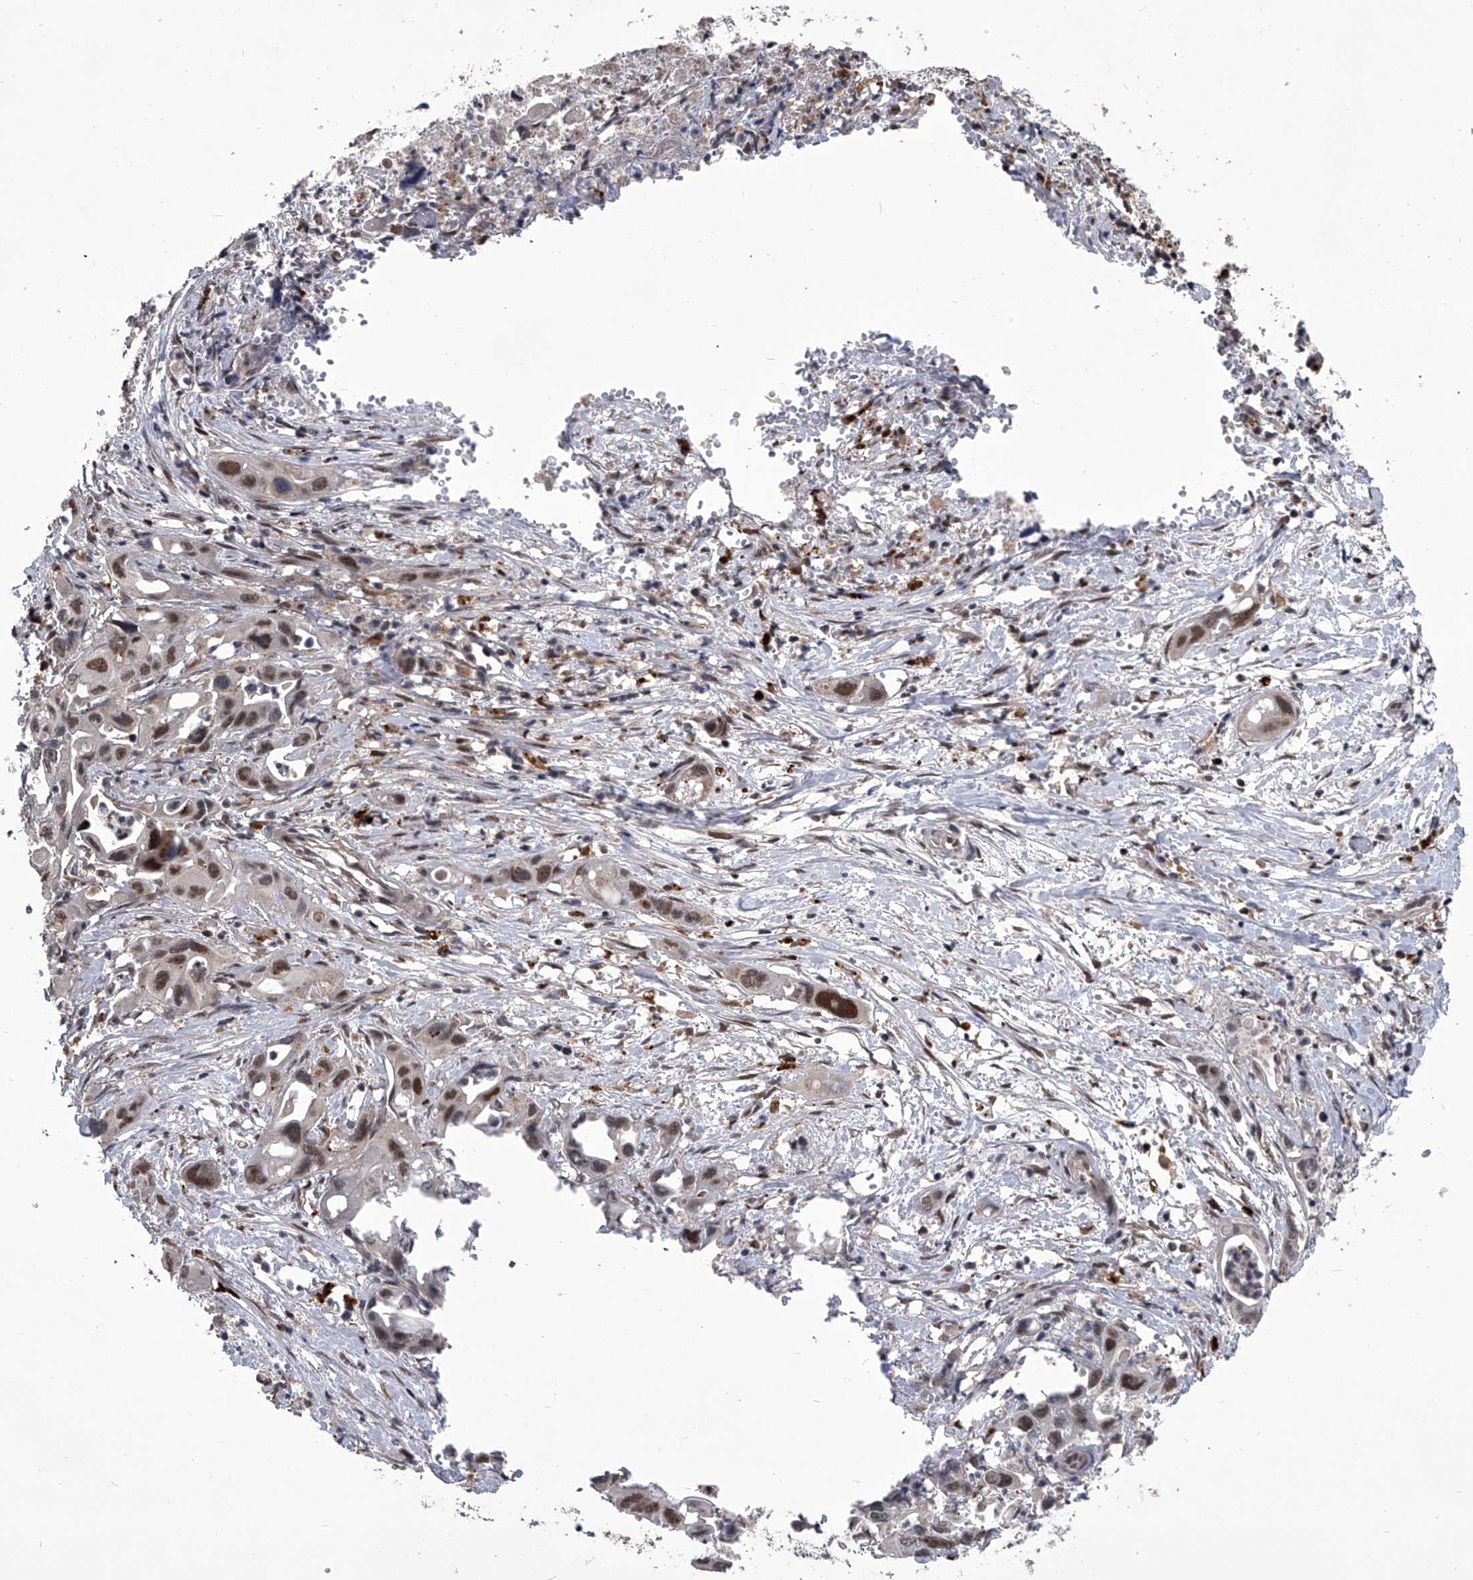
{"staining": {"intensity": "moderate", "quantity": ">75%", "location": "nuclear"}, "tissue": "pancreatic cancer", "cell_type": "Tumor cells", "image_type": "cancer", "snomed": [{"axis": "morphology", "description": "Adenocarcinoma, NOS"}, {"axis": "topography", "description": "Pancreas"}], "caption": "Immunohistochemistry (IHC) of human pancreatic cancer (adenocarcinoma) exhibits medium levels of moderate nuclear expression in approximately >75% of tumor cells. (IHC, brightfield microscopy, high magnification).", "gene": "CMTR1", "patient": {"sex": "male", "age": 66}}